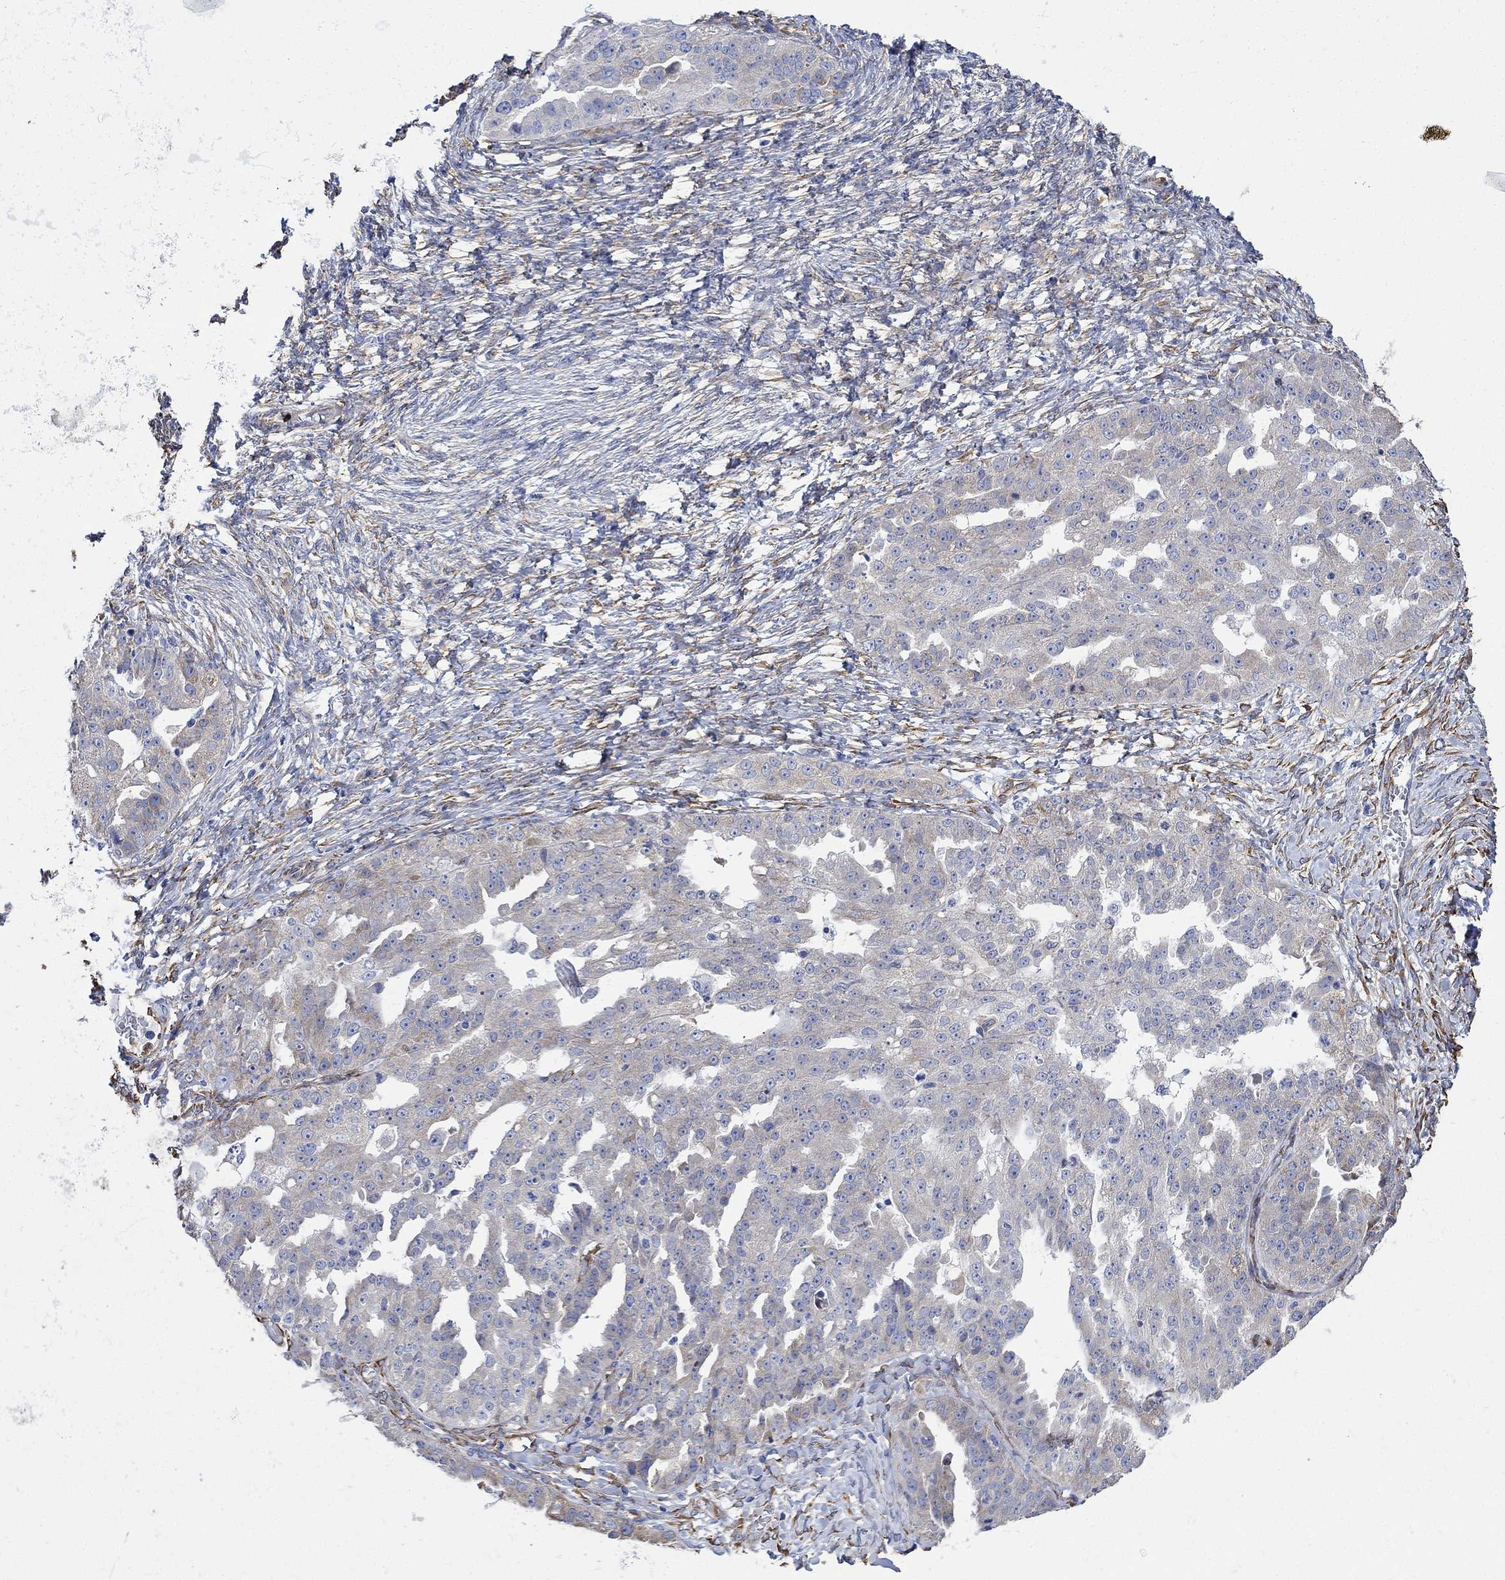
{"staining": {"intensity": "weak", "quantity": "<25%", "location": "cytoplasmic/membranous"}, "tissue": "ovarian cancer", "cell_type": "Tumor cells", "image_type": "cancer", "snomed": [{"axis": "morphology", "description": "Cystadenocarcinoma, serous, NOS"}, {"axis": "topography", "description": "Ovary"}], "caption": "This is a micrograph of immunohistochemistry (IHC) staining of ovarian cancer, which shows no staining in tumor cells. The staining is performed using DAB (3,3'-diaminobenzidine) brown chromogen with nuclei counter-stained in using hematoxylin.", "gene": "TGM2", "patient": {"sex": "female", "age": 58}}